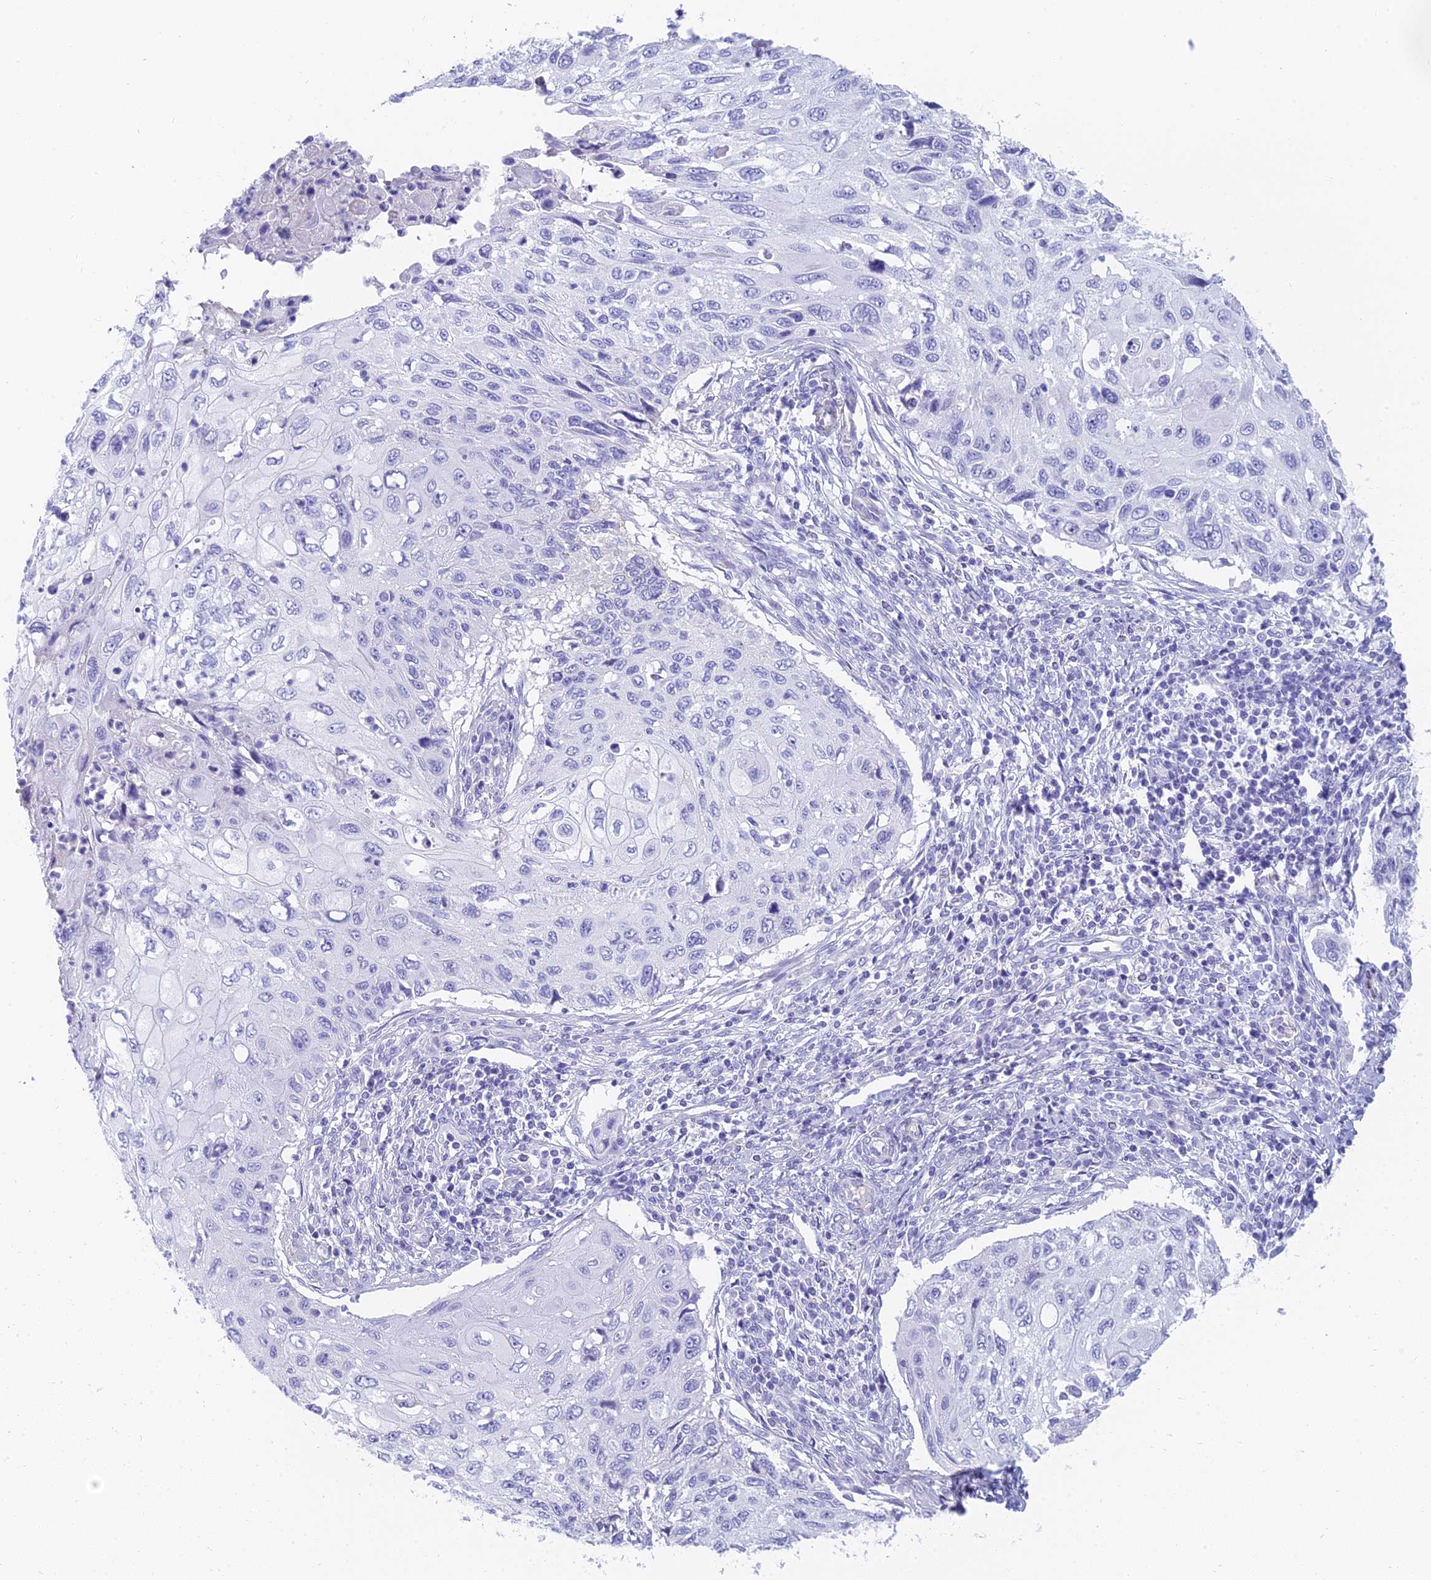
{"staining": {"intensity": "negative", "quantity": "none", "location": "none"}, "tissue": "cervical cancer", "cell_type": "Tumor cells", "image_type": "cancer", "snomed": [{"axis": "morphology", "description": "Squamous cell carcinoma, NOS"}, {"axis": "topography", "description": "Cervix"}], "caption": "Tumor cells show no significant positivity in cervical cancer. The staining was performed using DAB (3,3'-diaminobenzidine) to visualize the protein expression in brown, while the nuclei were stained in blue with hematoxylin (Magnification: 20x).", "gene": "SLC36A2", "patient": {"sex": "female", "age": 70}}